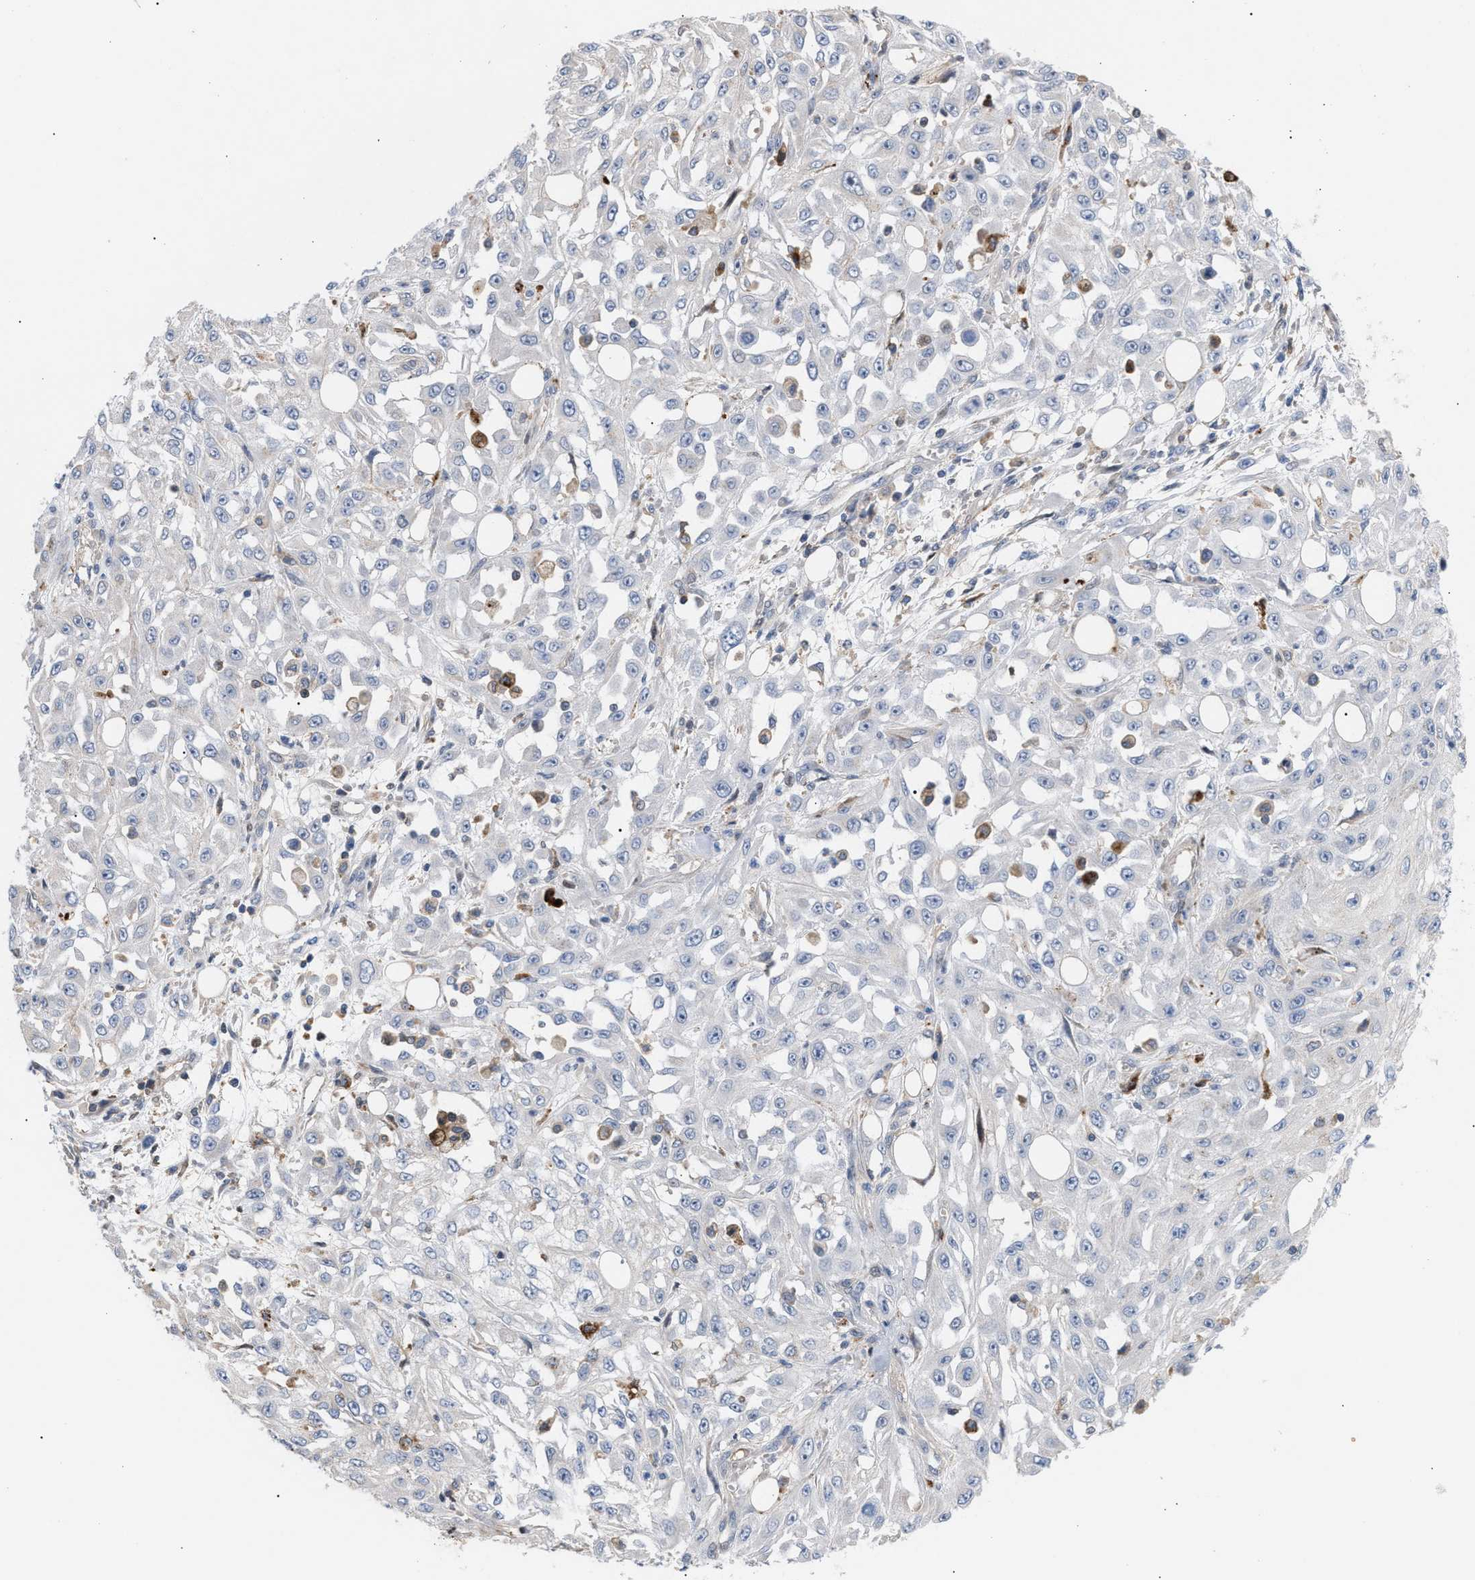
{"staining": {"intensity": "negative", "quantity": "none", "location": "none"}, "tissue": "skin cancer", "cell_type": "Tumor cells", "image_type": "cancer", "snomed": [{"axis": "morphology", "description": "Squamous cell carcinoma, NOS"}, {"axis": "morphology", "description": "Squamous cell carcinoma, metastatic, NOS"}, {"axis": "topography", "description": "Skin"}, {"axis": "topography", "description": "Lymph node"}], "caption": "Tumor cells show no significant protein positivity in skin squamous cell carcinoma.", "gene": "MBTD1", "patient": {"sex": "male", "age": 75}}